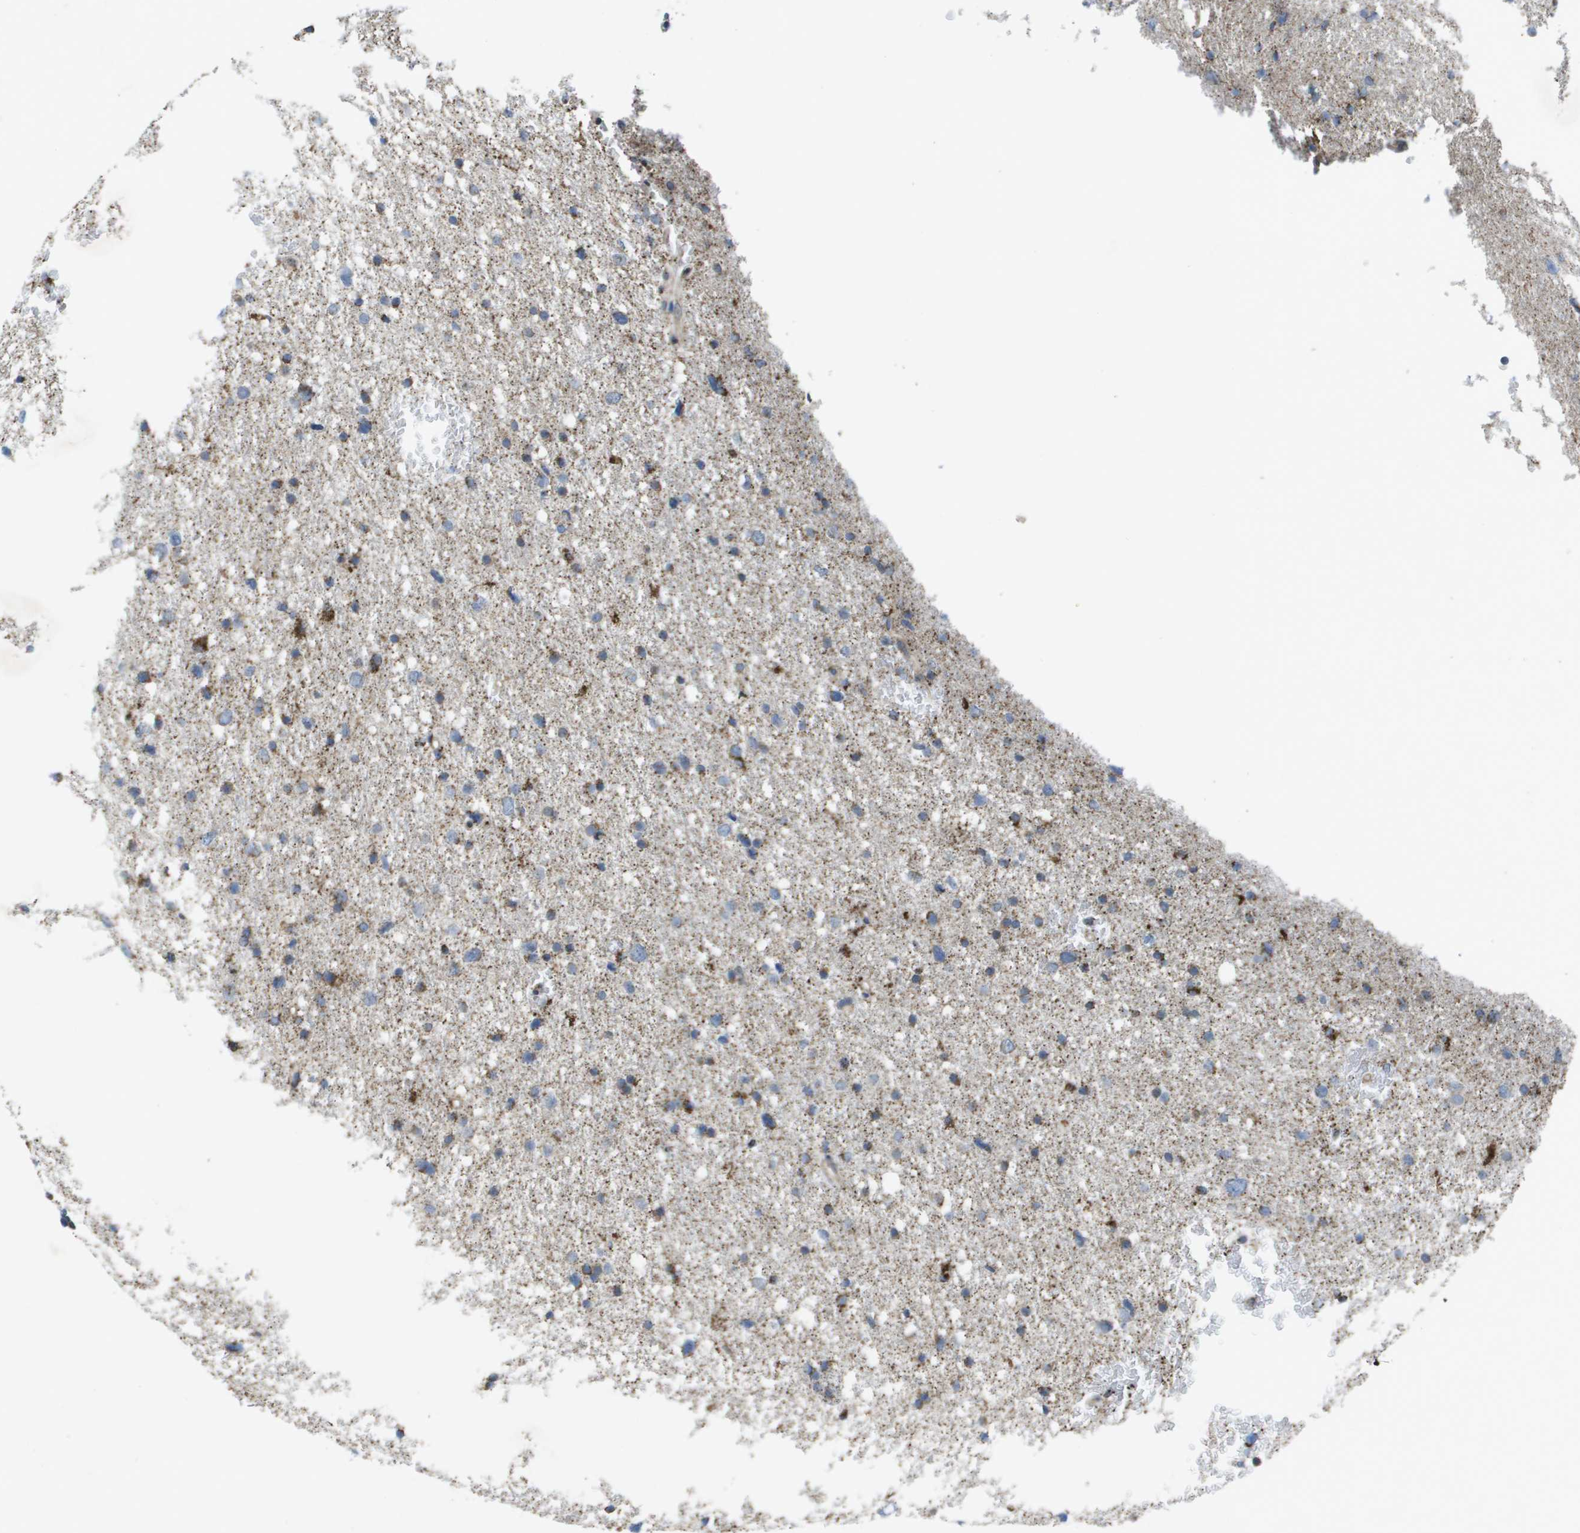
{"staining": {"intensity": "strong", "quantity": "25%-75%", "location": "cytoplasmic/membranous"}, "tissue": "glioma", "cell_type": "Tumor cells", "image_type": "cancer", "snomed": [{"axis": "morphology", "description": "Glioma, malignant, Low grade"}, {"axis": "topography", "description": "Brain"}], "caption": "Protein analysis of glioma tissue displays strong cytoplasmic/membranous positivity in approximately 25%-75% of tumor cells. The staining is performed using DAB (3,3'-diaminobenzidine) brown chromogen to label protein expression. The nuclei are counter-stained blue using hematoxylin.", "gene": "TMEM223", "patient": {"sex": "female", "age": 37}}